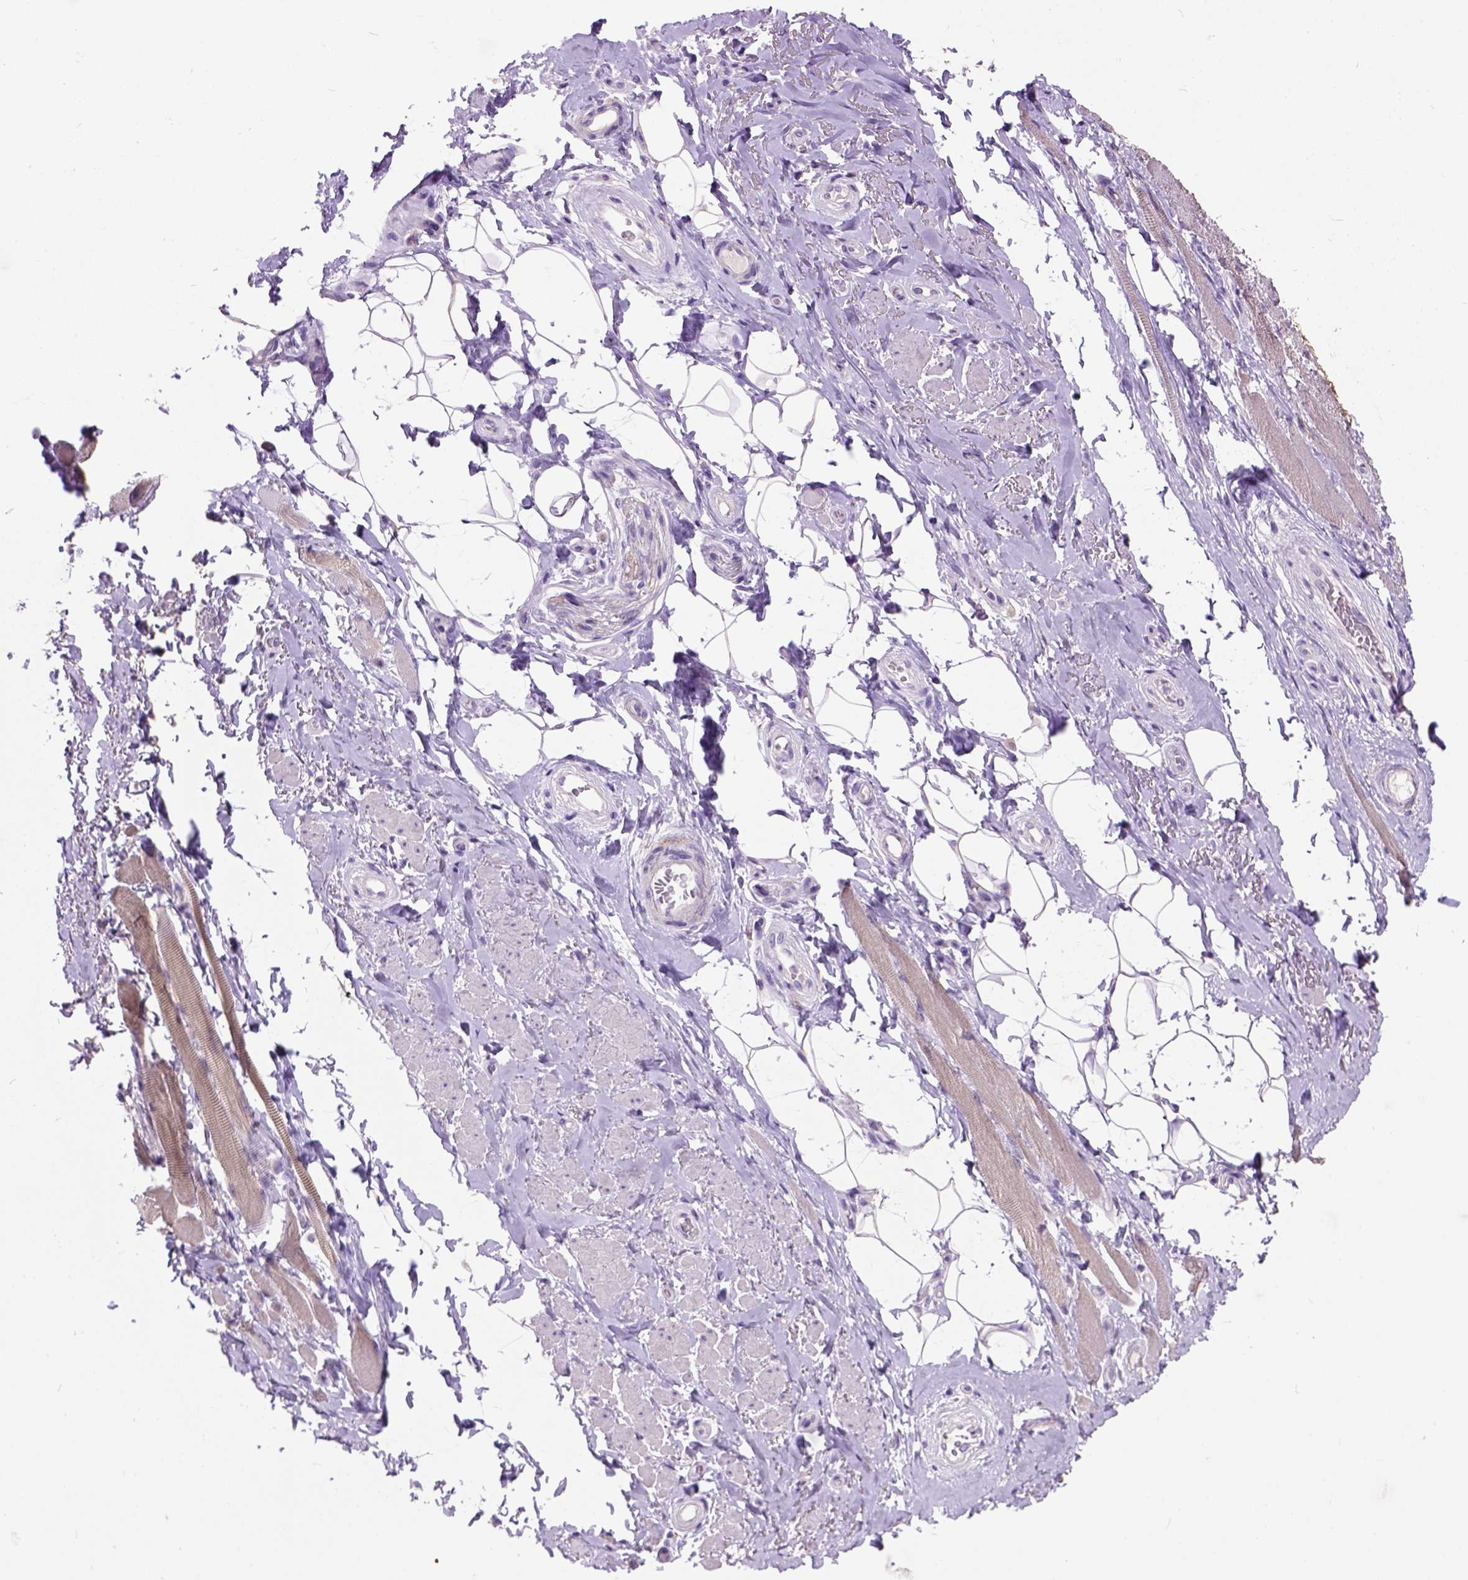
{"staining": {"intensity": "negative", "quantity": "none", "location": "none"}, "tissue": "adipose tissue", "cell_type": "Adipocytes", "image_type": "normal", "snomed": [{"axis": "morphology", "description": "Normal tissue, NOS"}, {"axis": "topography", "description": "Anal"}, {"axis": "topography", "description": "Peripheral nerve tissue"}], "caption": "High power microscopy histopathology image of an IHC micrograph of unremarkable adipose tissue, revealing no significant staining in adipocytes.", "gene": "MAPT", "patient": {"sex": "male", "age": 53}}